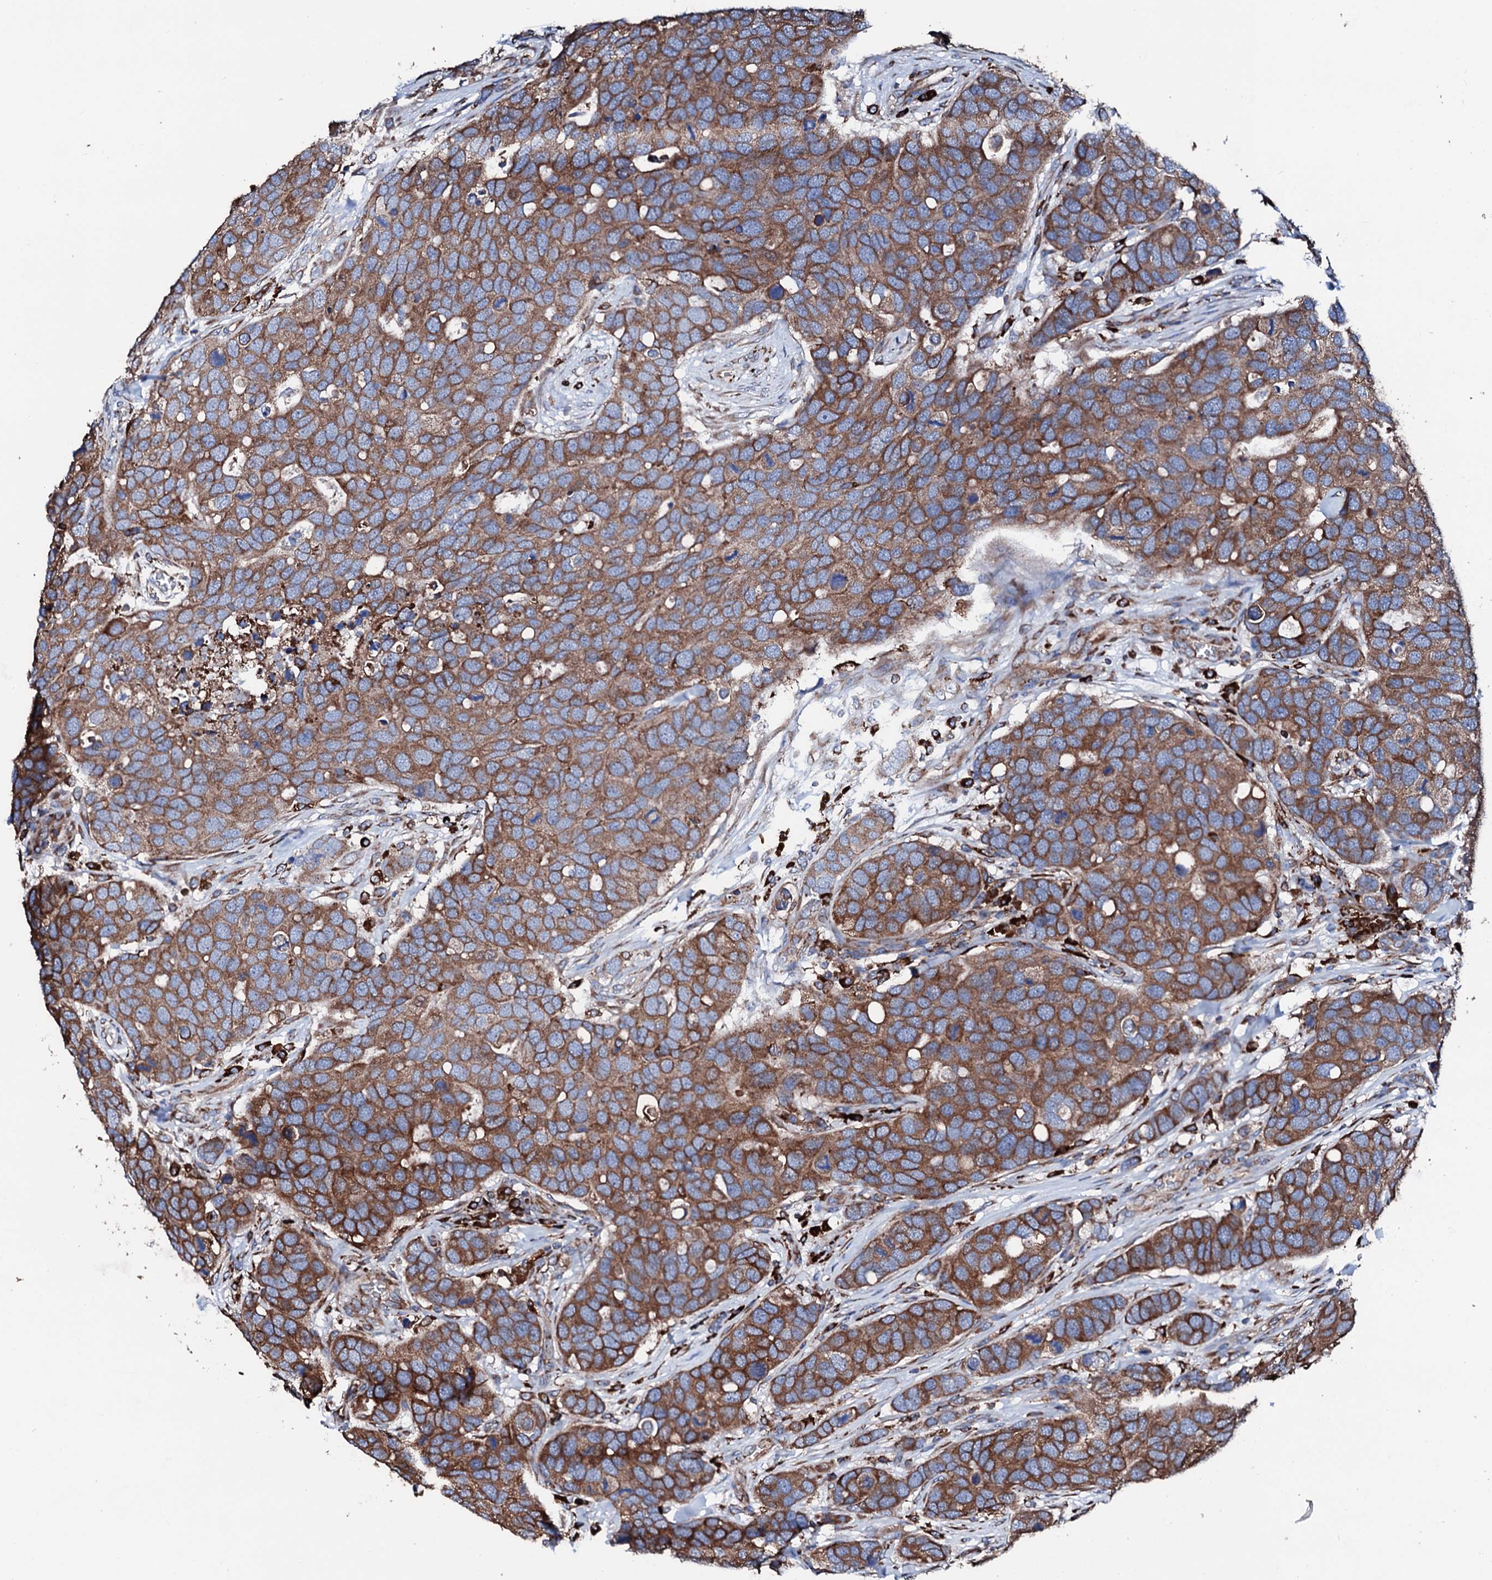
{"staining": {"intensity": "moderate", "quantity": ">75%", "location": "cytoplasmic/membranous"}, "tissue": "breast cancer", "cell_type": "Tumor cells", "image_type": "cancer", "snomed": [{"axis": "morphology", "description": "Duct carcinoma"}, {"axis": "topography", "description": "Breast"}], "caption": "Infiltrating ductal carcinoma (breast) stained for a protein (brown) demonstrates moderate cytoplasmic/membranous positive staining in about >75% of tumor cells.", "gene": "AMDHD1", "patient": {"sex": "female", "age": 83}}